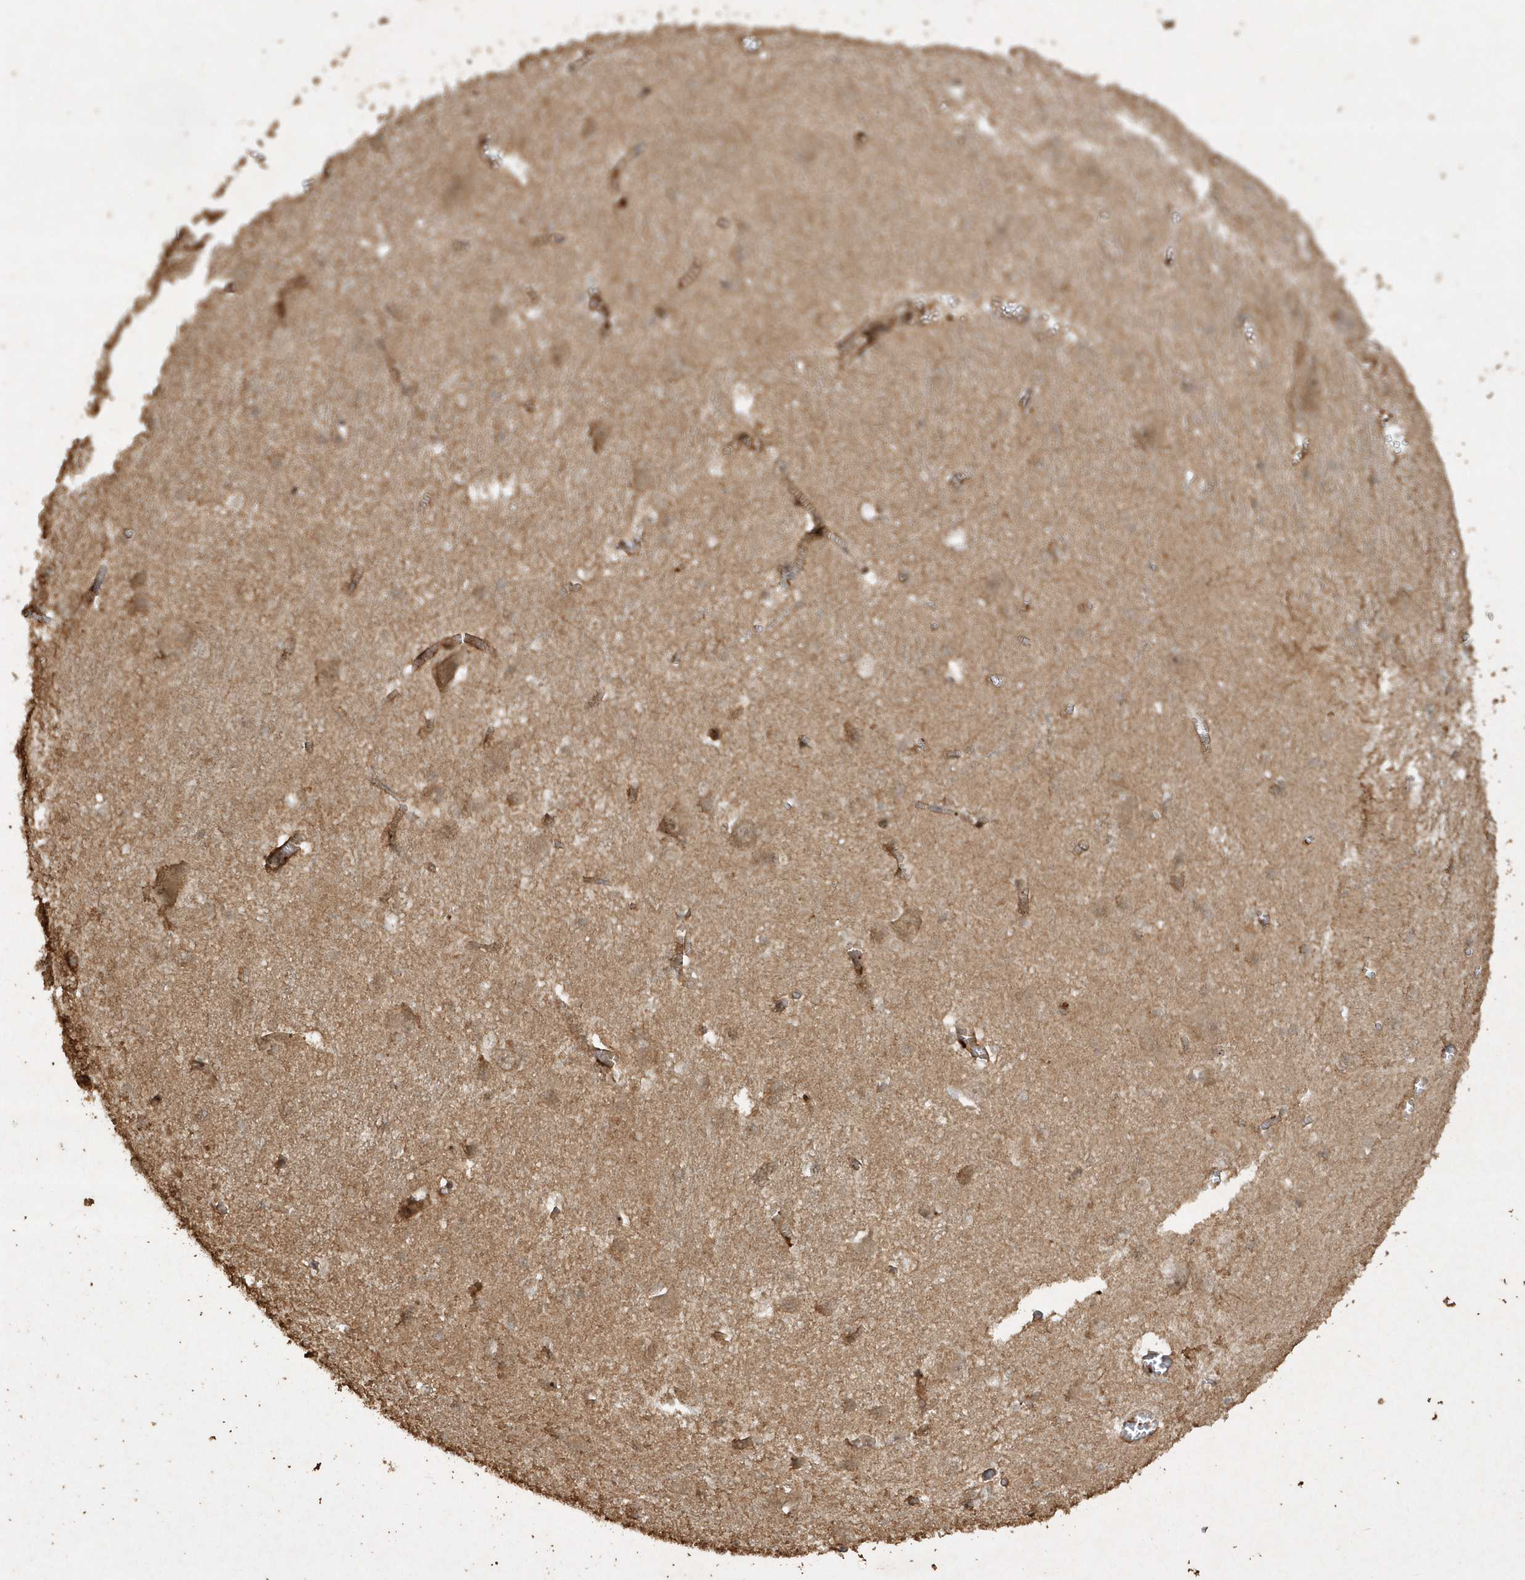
{"staining": {"intensity": "weak", "quantity": "<25%", "location": "cytoplasmic/membranous"}, "tissue": "caudate", "cell_type": "Glial cells", "image_type": "normal", "snomed": [{"axis": "morphology", "description": "Normal tissue, NOS"}, {"axis": "topography", "description": "Lateral ventricle wall"}], "caption": "Immunohistochemistry of normal caudate demonstrates no positivity in glial cells. (DAB immunohistochemistry visualized using brightfield microscopy, high magnification).", "gene": "AVPI1", "patient": {"sex": "male", "age": 37}}